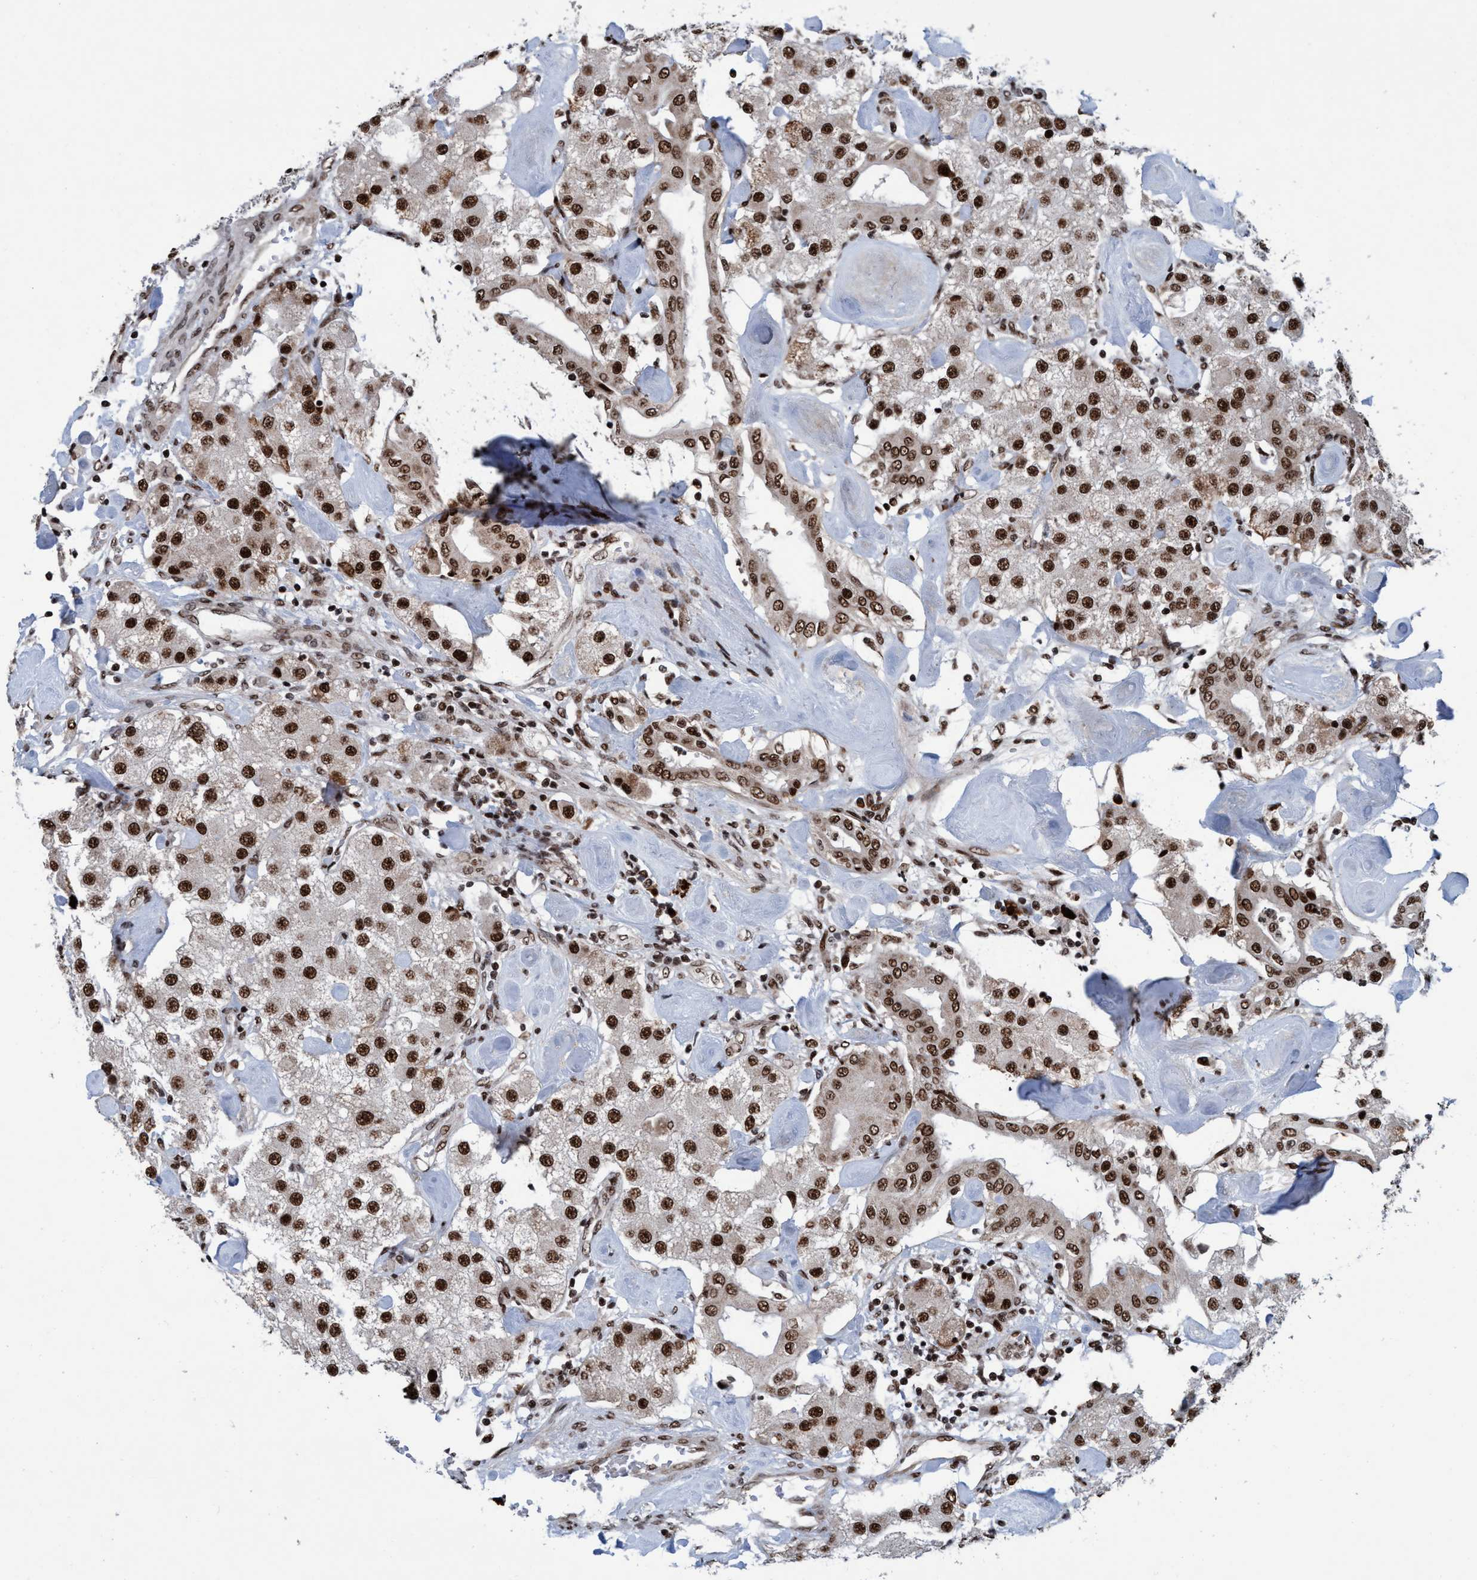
{"staining": {"intensity": "strong", "quantity": ">75%", "location": "nuclear"}, "tissue": "carcinoid", "cell_type": "Tumor cells", "image_type": "cancer", "snomed": [{"axis": "morphology", "description": "Carcinoid, malignant, NOS"}, {"axis": "topography", "description": "Pancreas"}], "caption": "A high amount of strong nuclear staining is seen in approximately >75% of tumor cells in carcinoid (malignant) tissue. (brown staining indicates protein expression, while blue staining denotes nuclei).", "gene": "TOPBP1", "patient": {"sex": "male", "age": 41}}